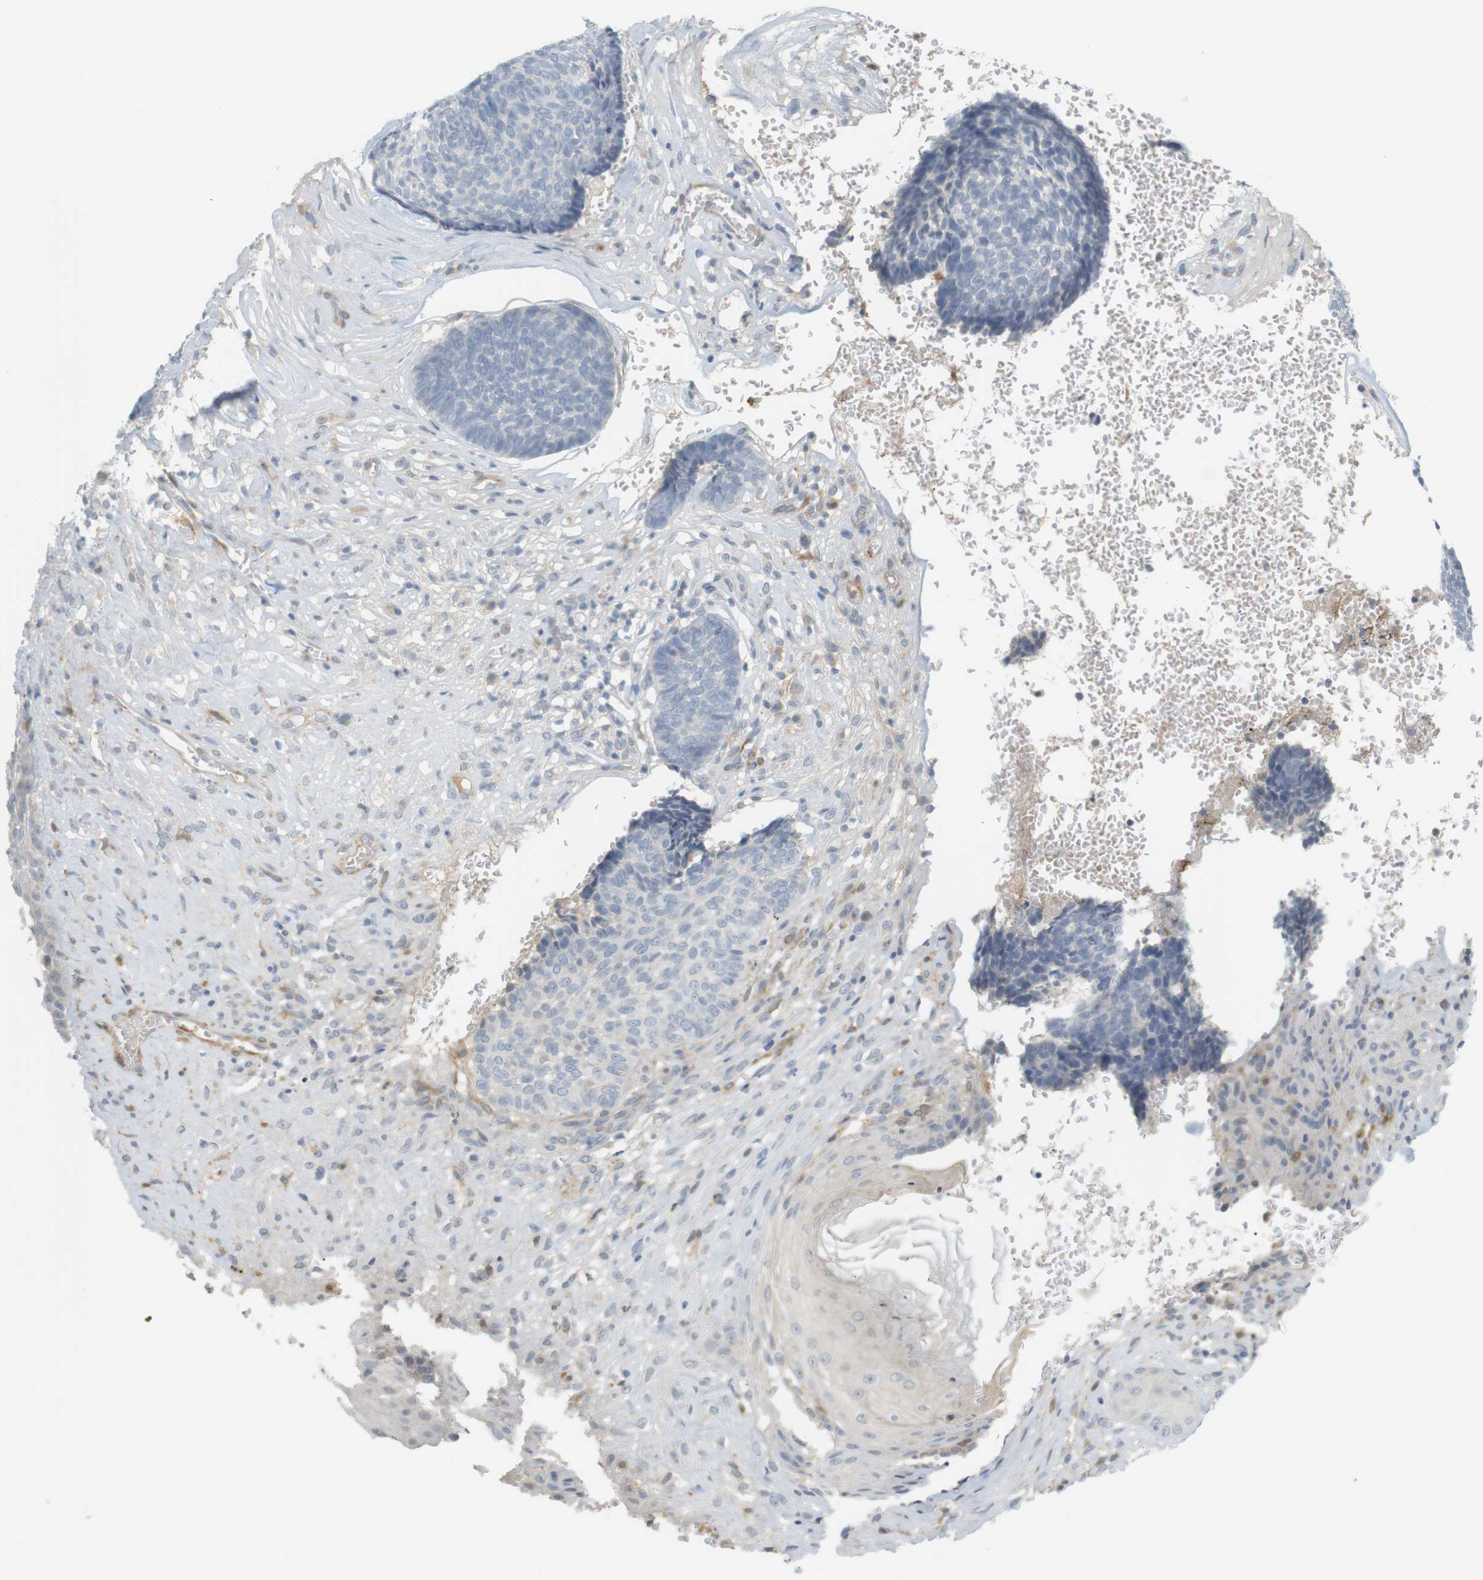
{"staining": {"intensity": "negative", "quantity": "none", "location": "none"}, "tissue": "skin cancer", "cell_type": "Tumor cells", "image_type": "cancer", "snomed": [{"axis": "morphology", "description": "Basal cell carcinoma"}, {"axis": "topography", "description": "Skin"}], "caption": "An immunohistochemistry histopathology image of skin cancer is shown. There is no staining in tumor cells of skin cancer. The staining is performed using DAB brown chromogen with nuclei counter-stained in using hematoxylin.", "gene": "PDE3A", "patient": {"sex": "male", "age": 84}}